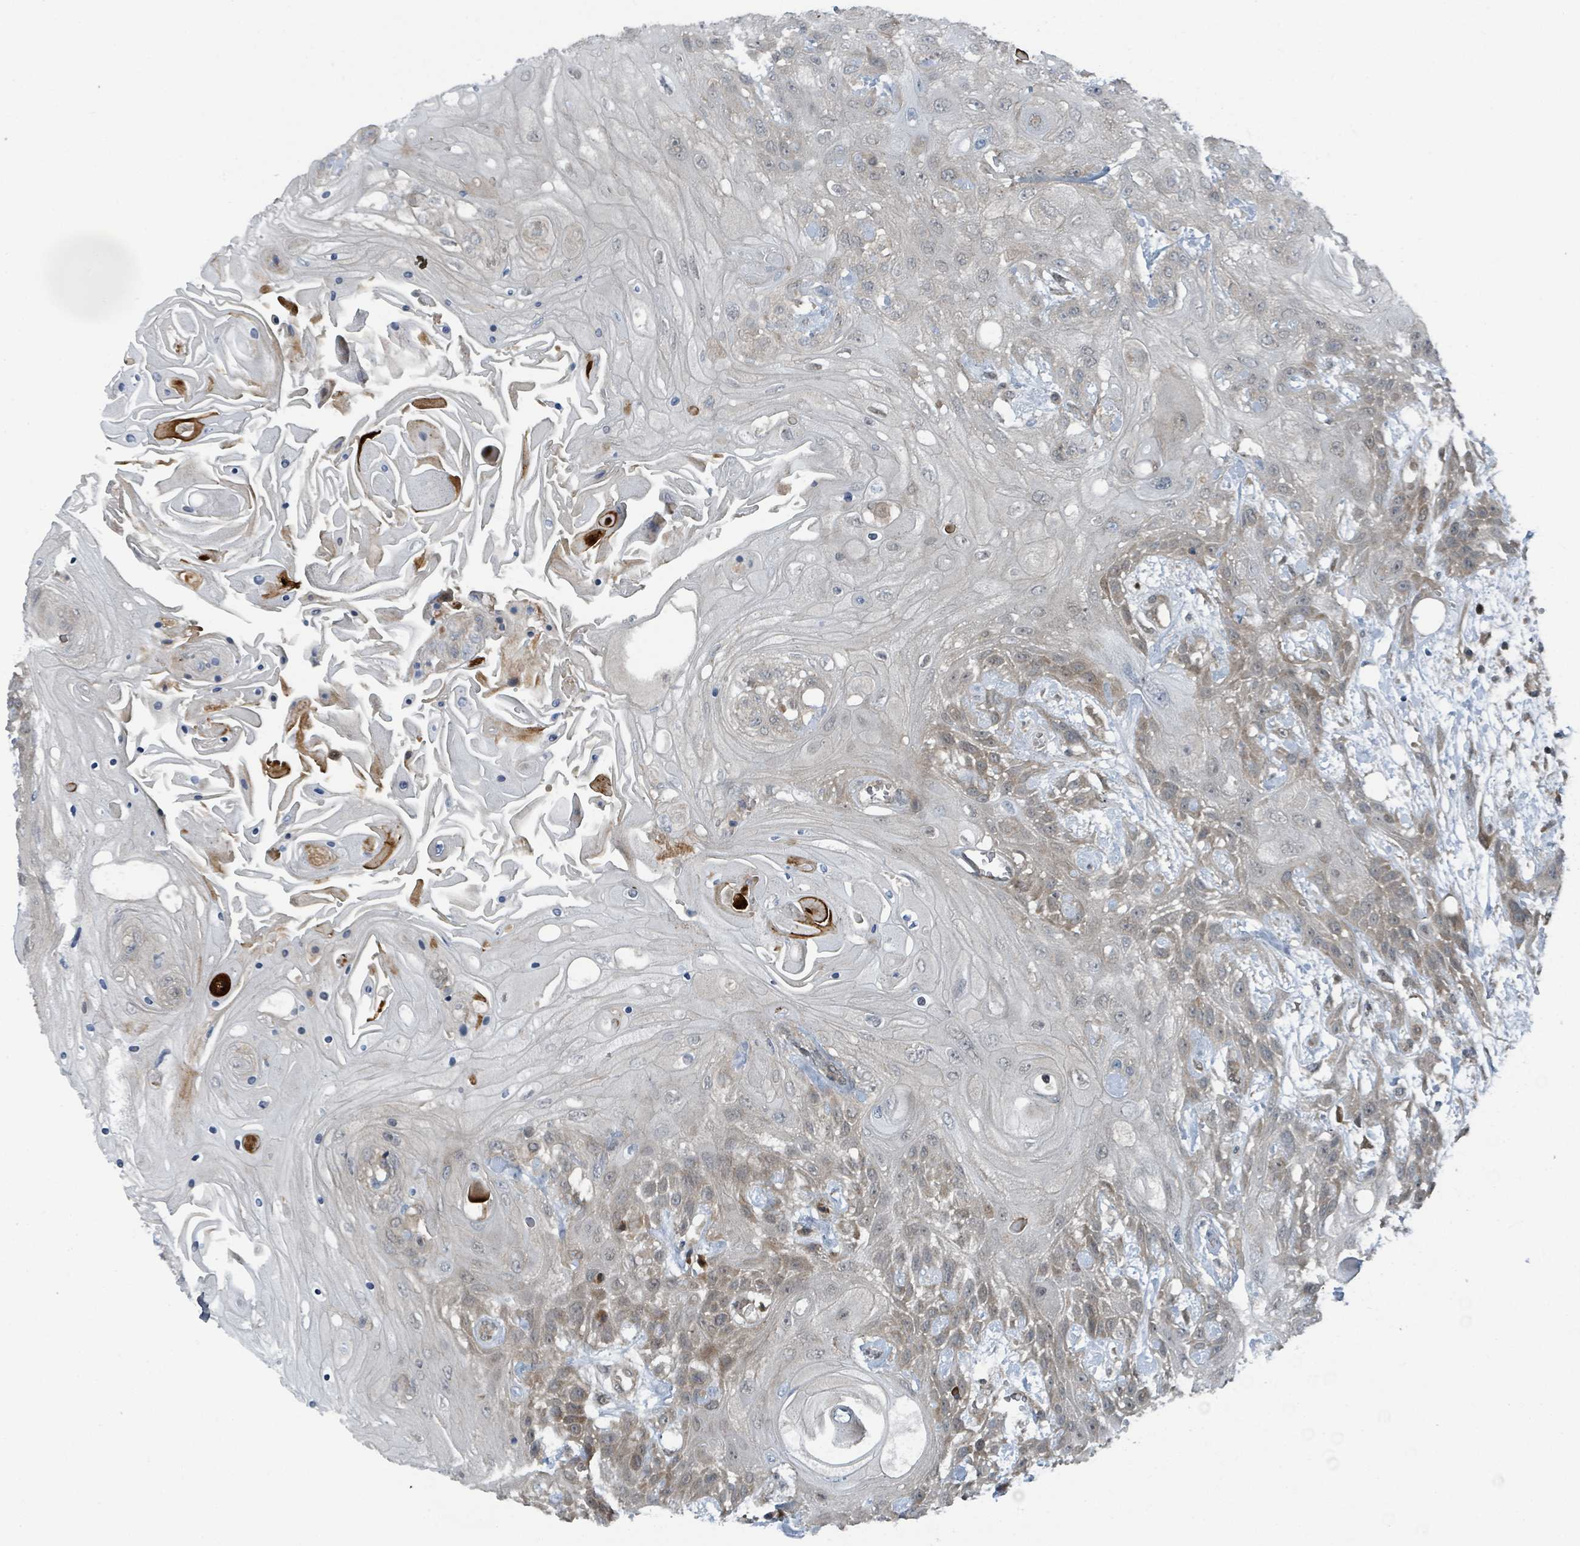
{"staining": {"intensity": "weak", "quantity": "25%-75%", "location": "cytoplasmic/membranous"}, "tissue": "head and neck cancer", "cell_type": "Tumor cells", "image_type": "cancer", "snomed": [{"axis": "morphology", "description": "Squamous cell carcinoma, NOS"}, {"axis": "topography", "description": "Head-Neck"}], "caption": "Immunohistochemistry (IHC) photomicrograph of neoplastic tissue: head and neck cancer (squamous cell carcinoma) stained using immunohistochemistry (IHC) displays low levels of weak protein expression localized specifically in the cytoplasmic/membranous of tumor cells, appearing as a cytoplasmic/membranous brown color.", "gene": "GOLGA7", "patient": {"sex": "female", "age": 43}}